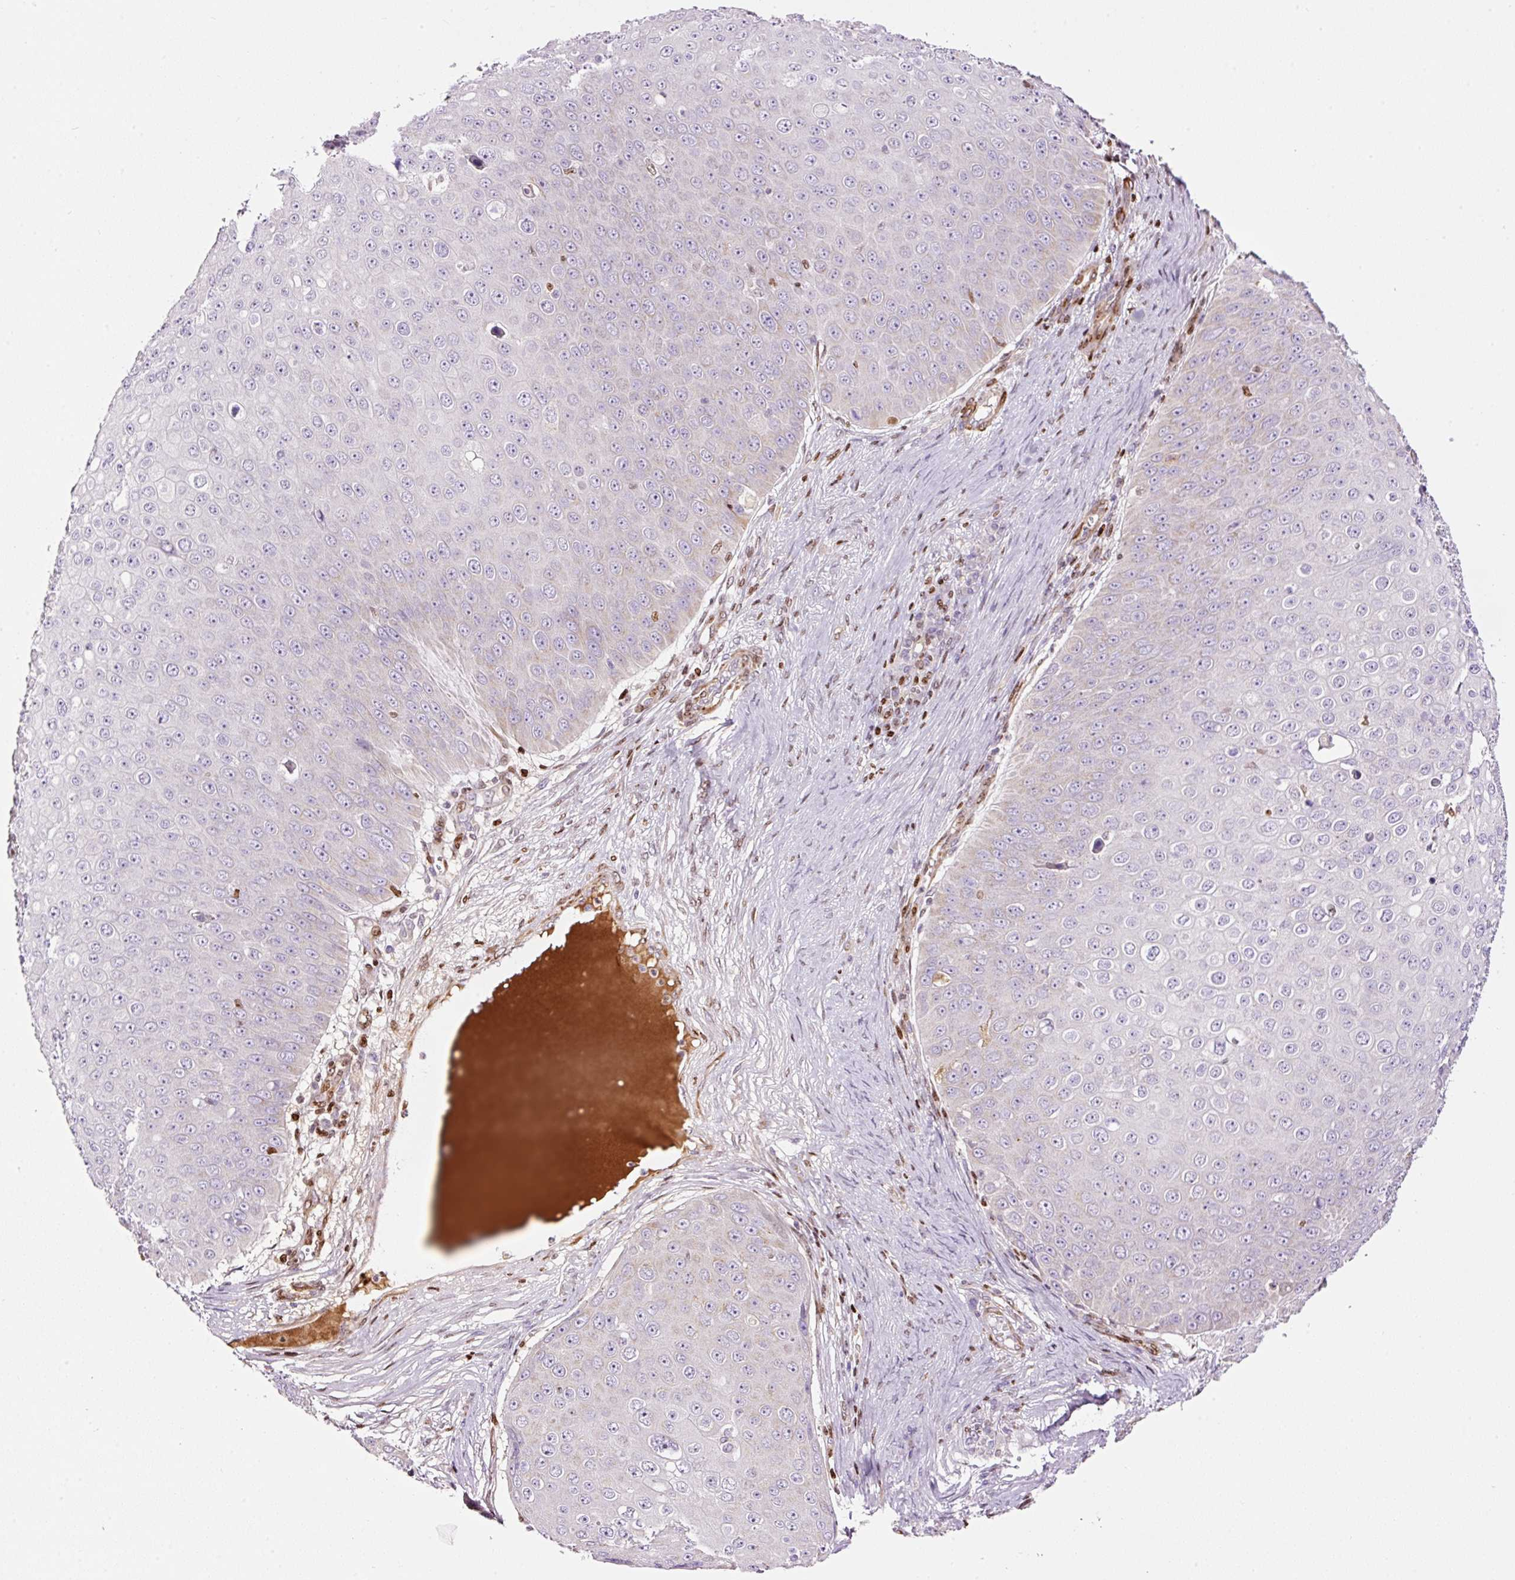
{"staining": {"intensity": "negative", "quantity": "none", "location": "none"}, "tissue": "skin cancer", "cell_type": "Tumor cells", "image_type": "cancer", "snomed": [{"axis": "morphology", "description": "Squamous cell carcinoma, NOS"}, {"axis": "topography", "description": "Skin"}], "caption": "Image shows no significant protein staining in tumor cells of squamous cell carcinoma (skin).", "gene": "TMEM8B", "patient": {"sex": "male", "age": 71}}